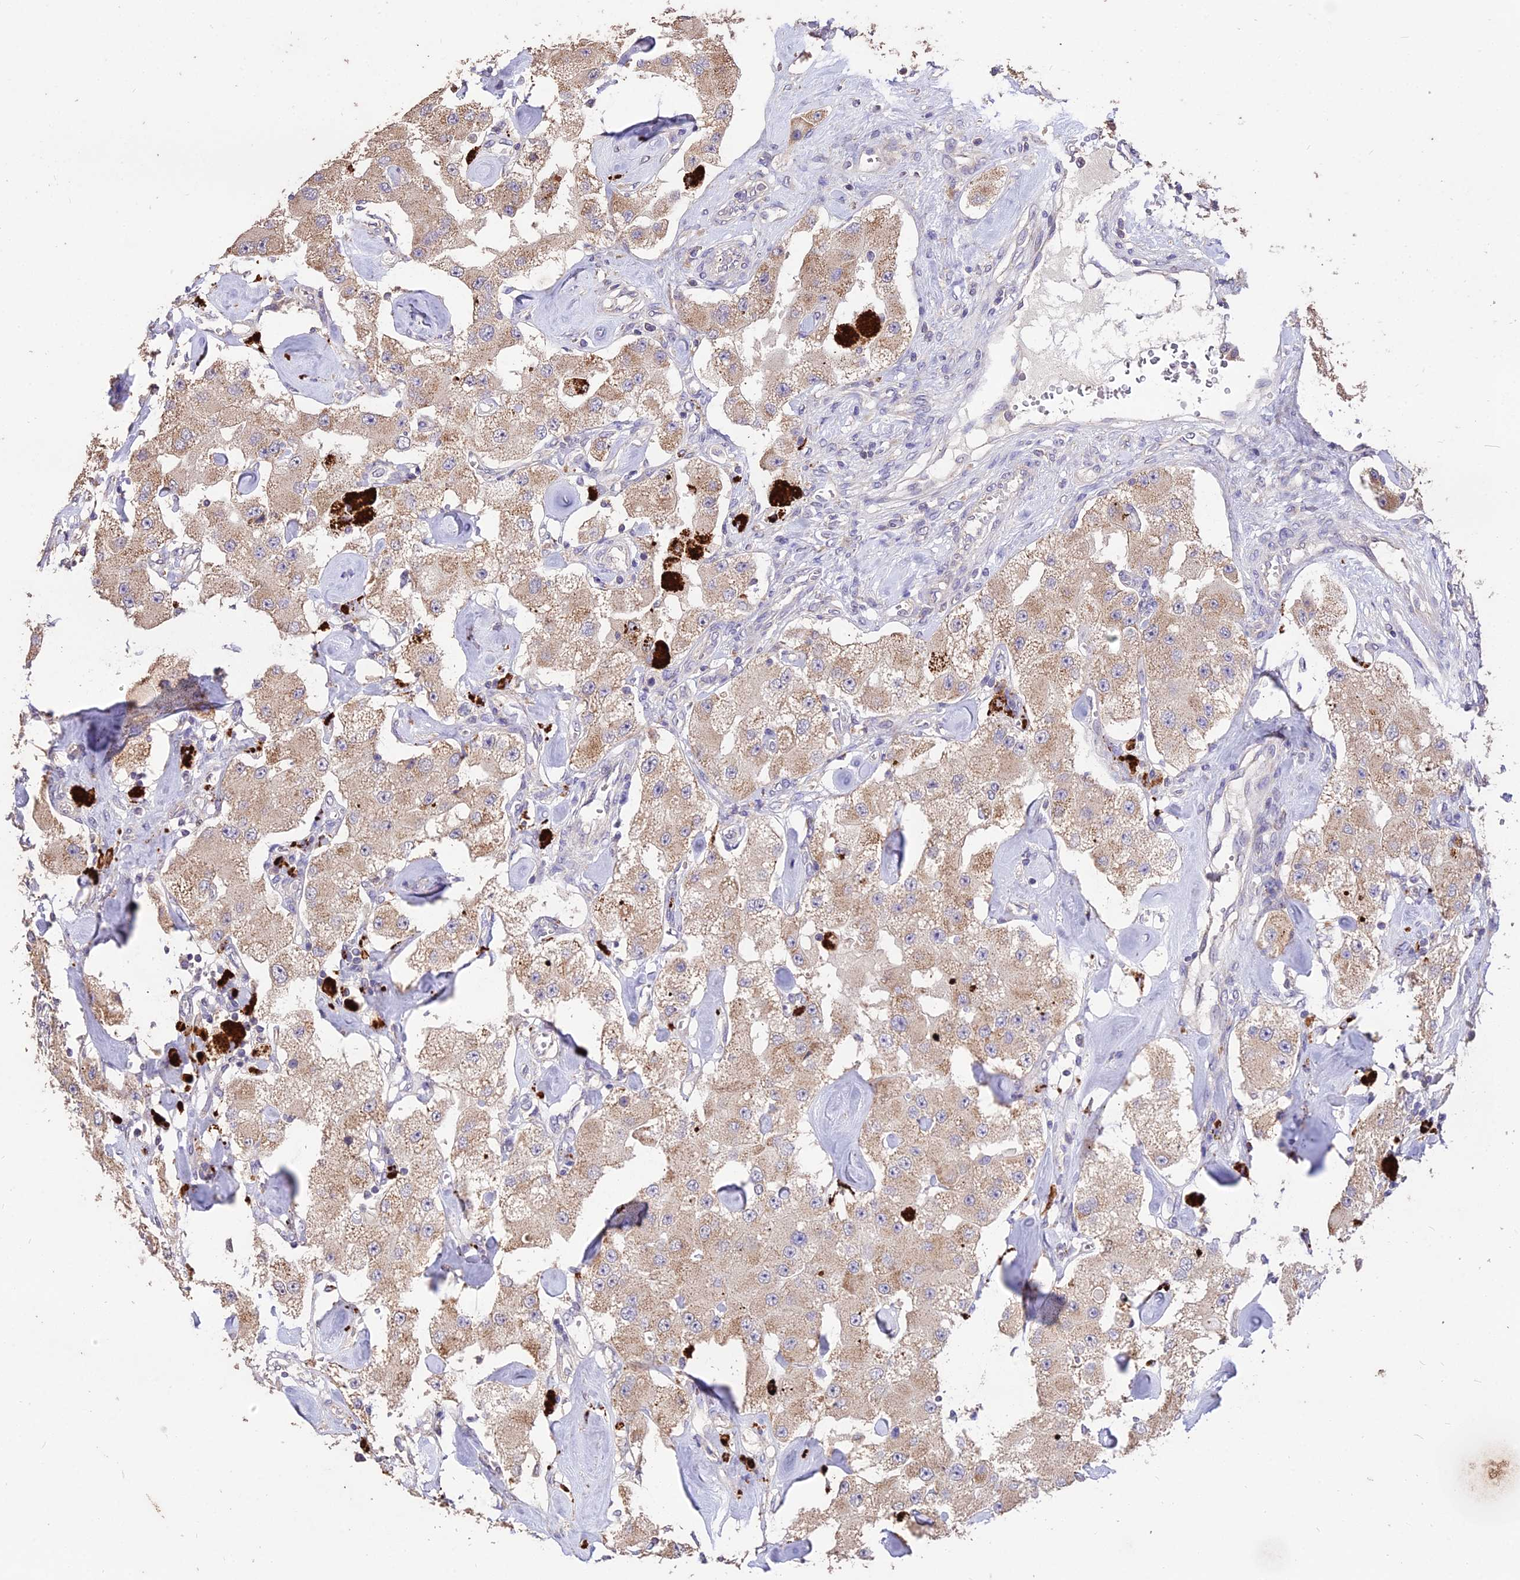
{"staining": {"intensity": "weak", "quantity": ">75%", "location": "cytoplasmic/membranous"}, "tissue": "carcinoid", "cell_type": "Tumor cells", "image_type": "cancer", "snomed": [{"axis": "morphology", "description": "Carcinoid, malignant, NOS"}, {"axis": "topography", "description": "Pancreas"}], "caption": "Carcinoid was stained to show a protein in brown. There is low levels of weak cytoplasmic/membranous staining in about >75% of tumor cells.", "gene": "SDHD", "patient": {"sex": "male", "age": 41}}